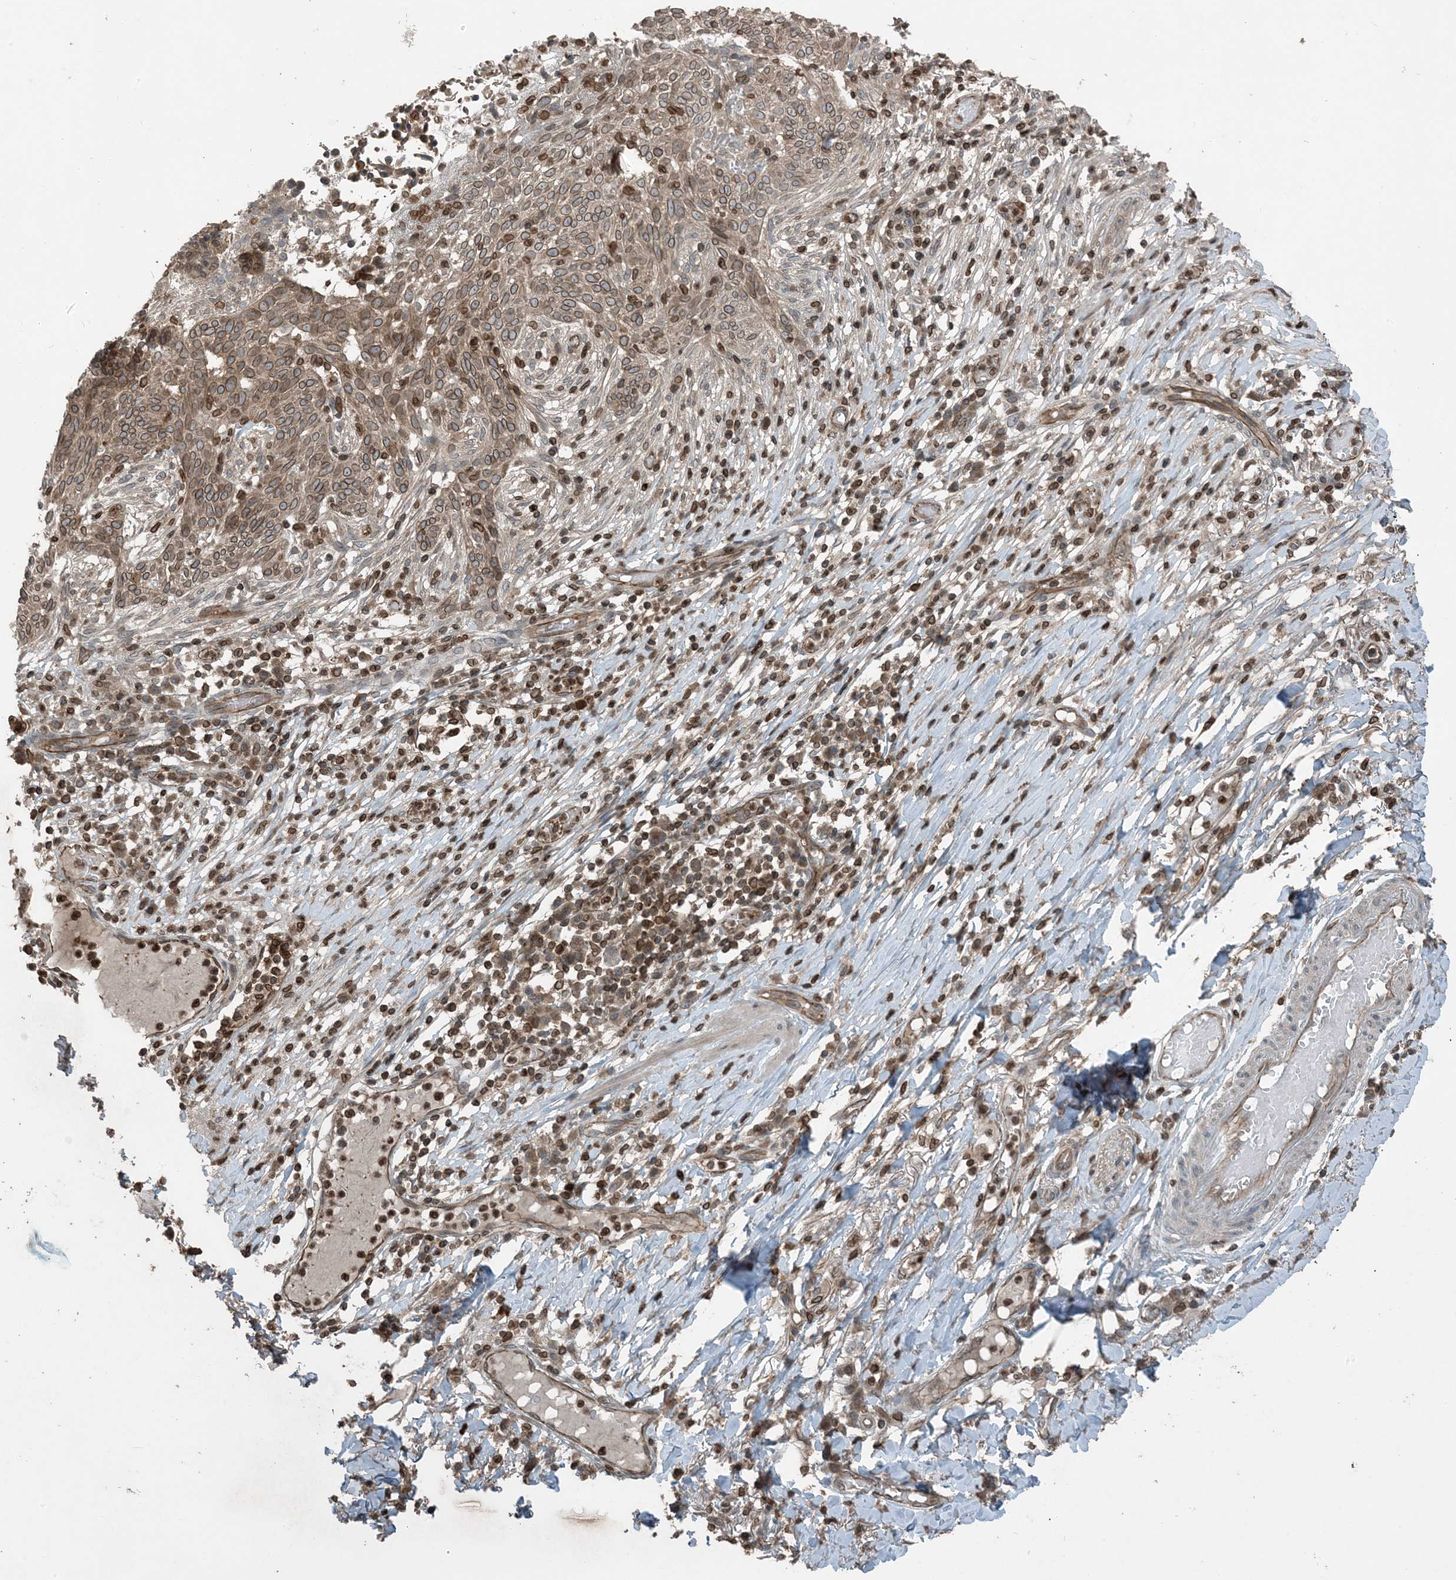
{"staining": {"intensity": "moderate", "quantity": ">75%", "location": "cytoplasmic/membranous,nuclear"}, "tissue": "skin cancer", "cell_type": "Tumor cells", "image_type": "cancer", "snomed": [{"axis": "morphology", "description": "Normal tissue, NOS"}, {"axis": "morphology", "description": "Basal cell carcinoma"}, {"axis": "topography", "description": "Skin"}], "caption": "Basal cell carcinoma (skin) stained for a protein (brown) exhibits moderate cytoplasmic/membranous and nuclear positive positivity in about >75% of tumor cells.", "gene": "ZFAND2B", "patient": {"sex": "male", "age": 64}}